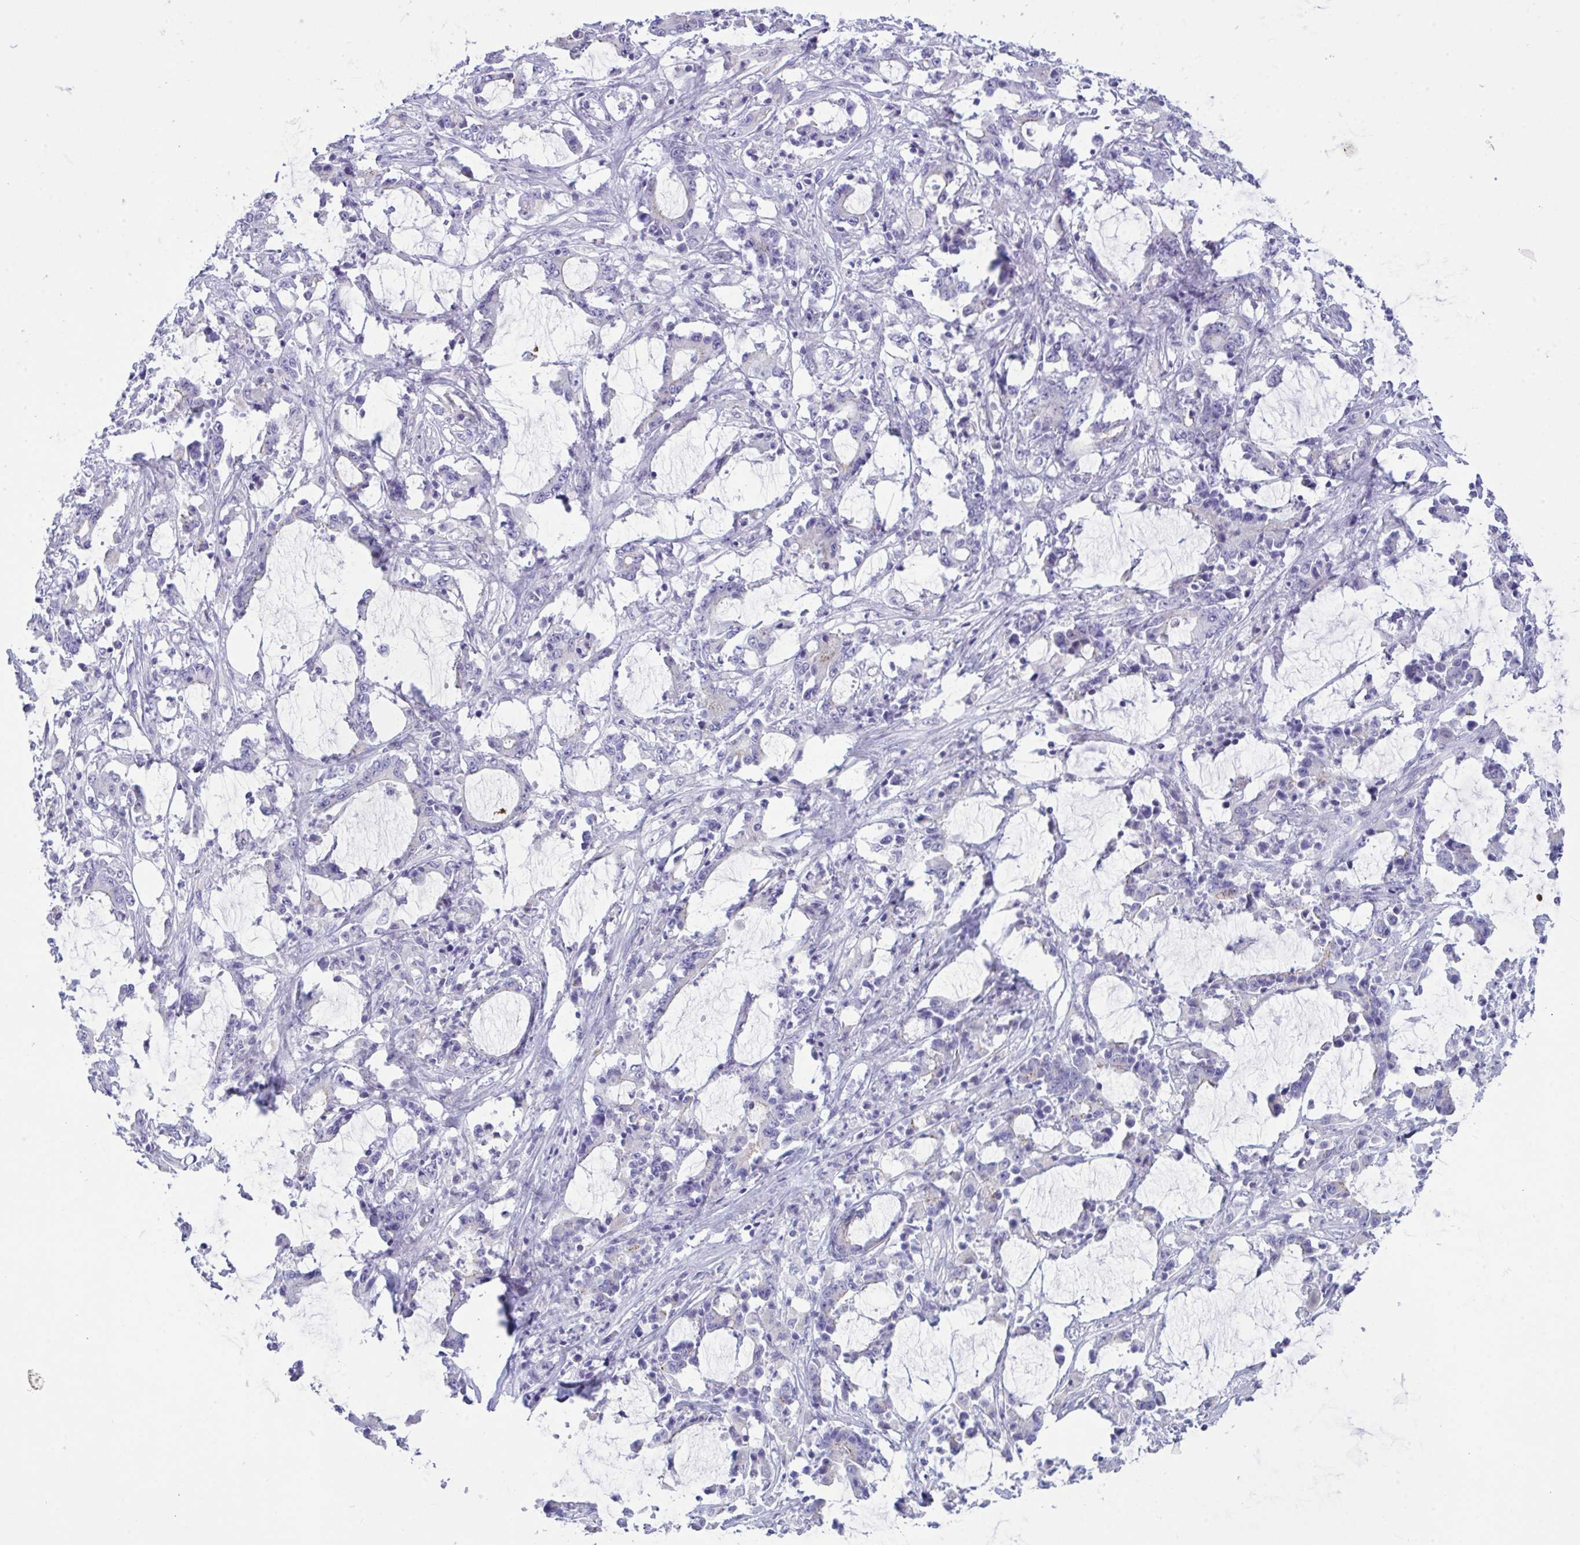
{"staining": {"intensity": "negative", "quantity": "none", "location": "none"}, "tissue": "stomach cancer", "cell_type": "Tumor cells", "image_type": "cancer", "snomed": [{"axis": "morphology", "description": "Adenocarcinoma, NOS"}, {"axis": "topography", "description": "Stomach, upper"}], "caption": "Immunohistochemistry of stomach cancer displays no staining in tumor cells. (Brightfield microscopy of DAB (3,3'-diaminobenzidine) immunohistochemistry at high magnification).", "gene": "GLB1L2", "patient": {"sex": "male", "age": 68}}